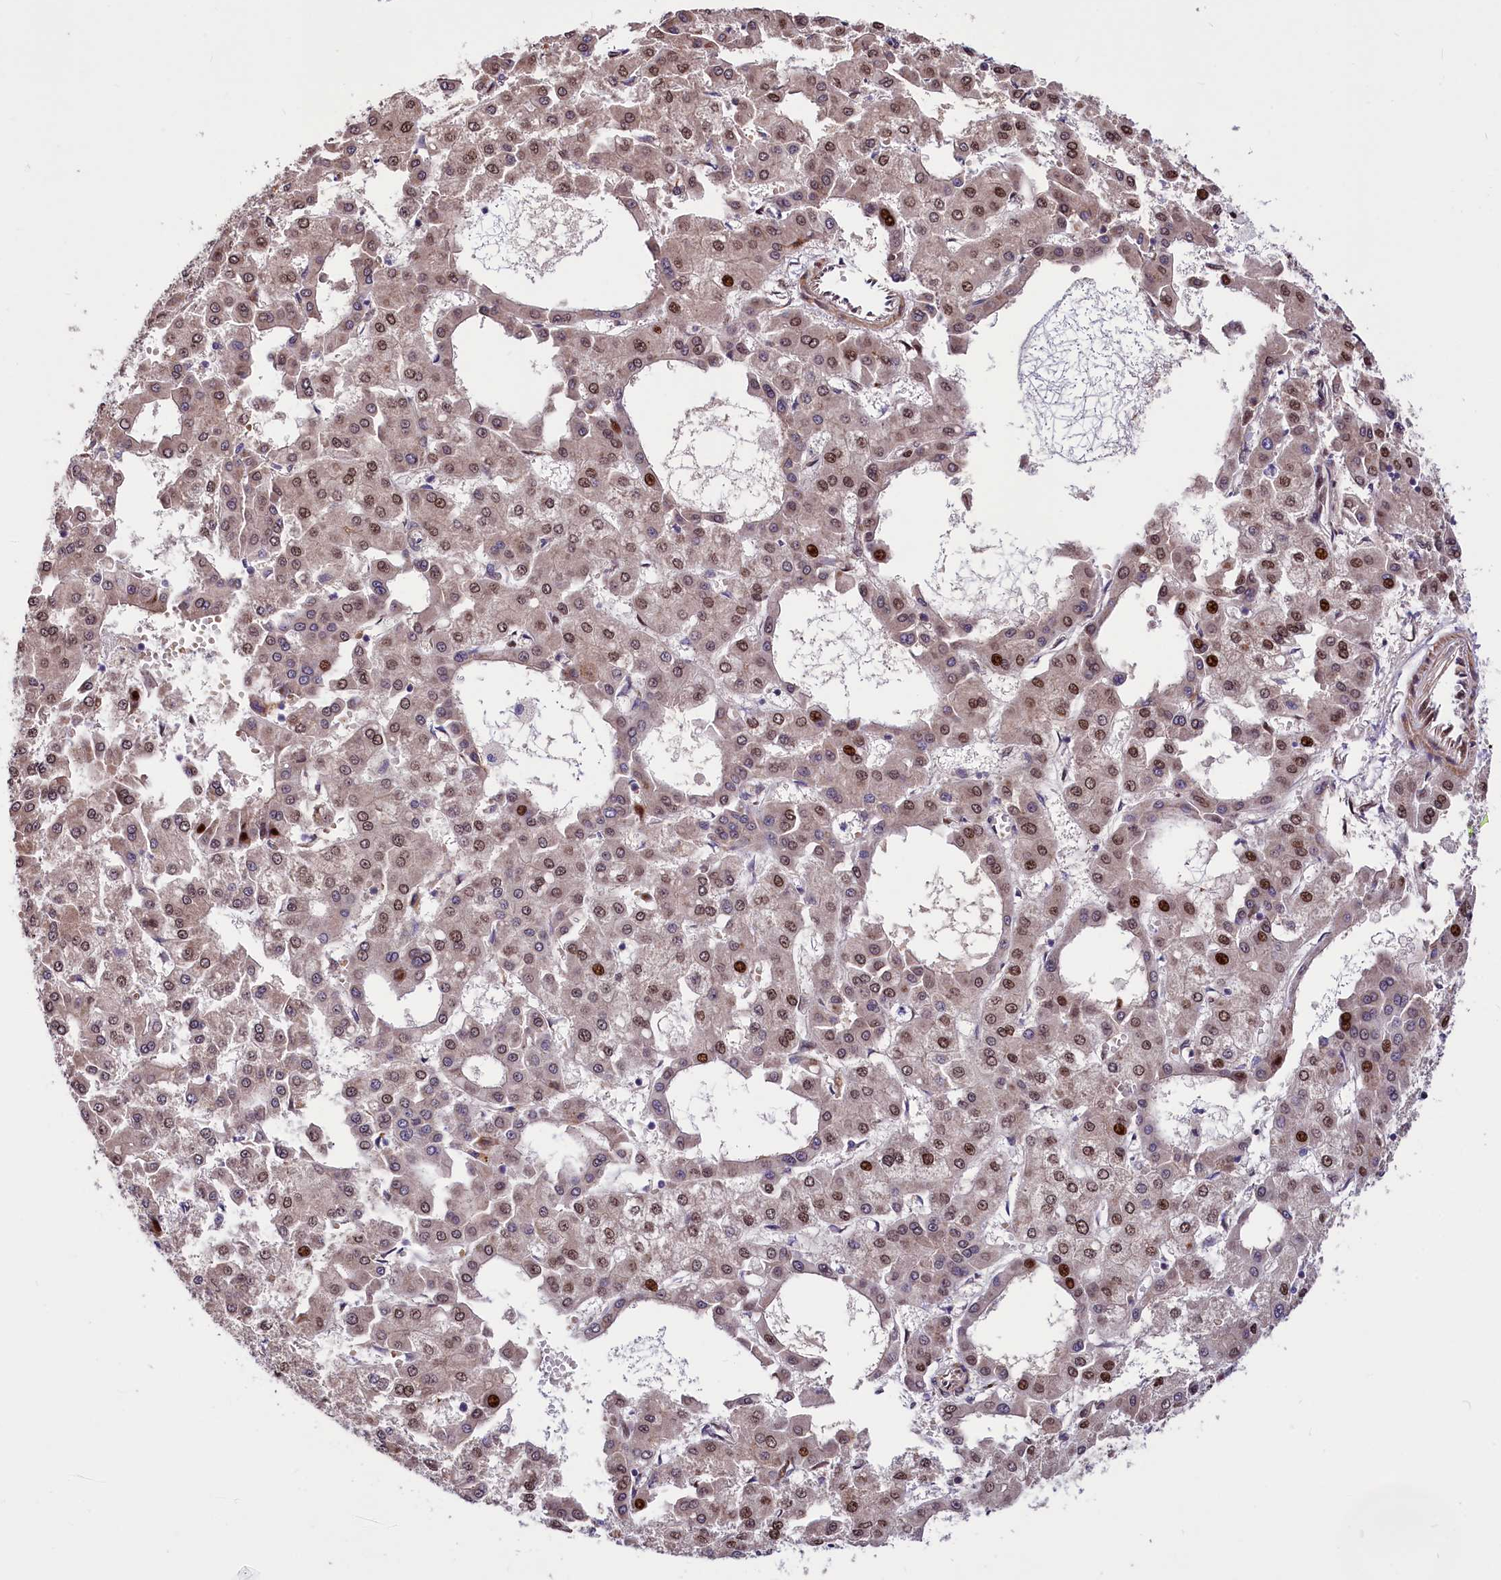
{"staining": {"intensity": "moderate", "quantity": "25%-75%", "location": "nuclear"}, "tissue": "liver cancer", "cell_type": "Tumor cells", "image_type": "cancer", "snomed": [{"axis": "morphology", "description": "Carcinoma, Hepatocellular, NOS"}, {"axis": "topography", "description": "Liver"}], "caption": "Immunohistochemistry photomicrograph of liver cancer stained for a protein (brown), which shows medium levels of moderate nuclear expression in about 25%-75% of tumor cells.", "gene": "PDZRN3", "patient": {"sex": "male", "age": 47}}